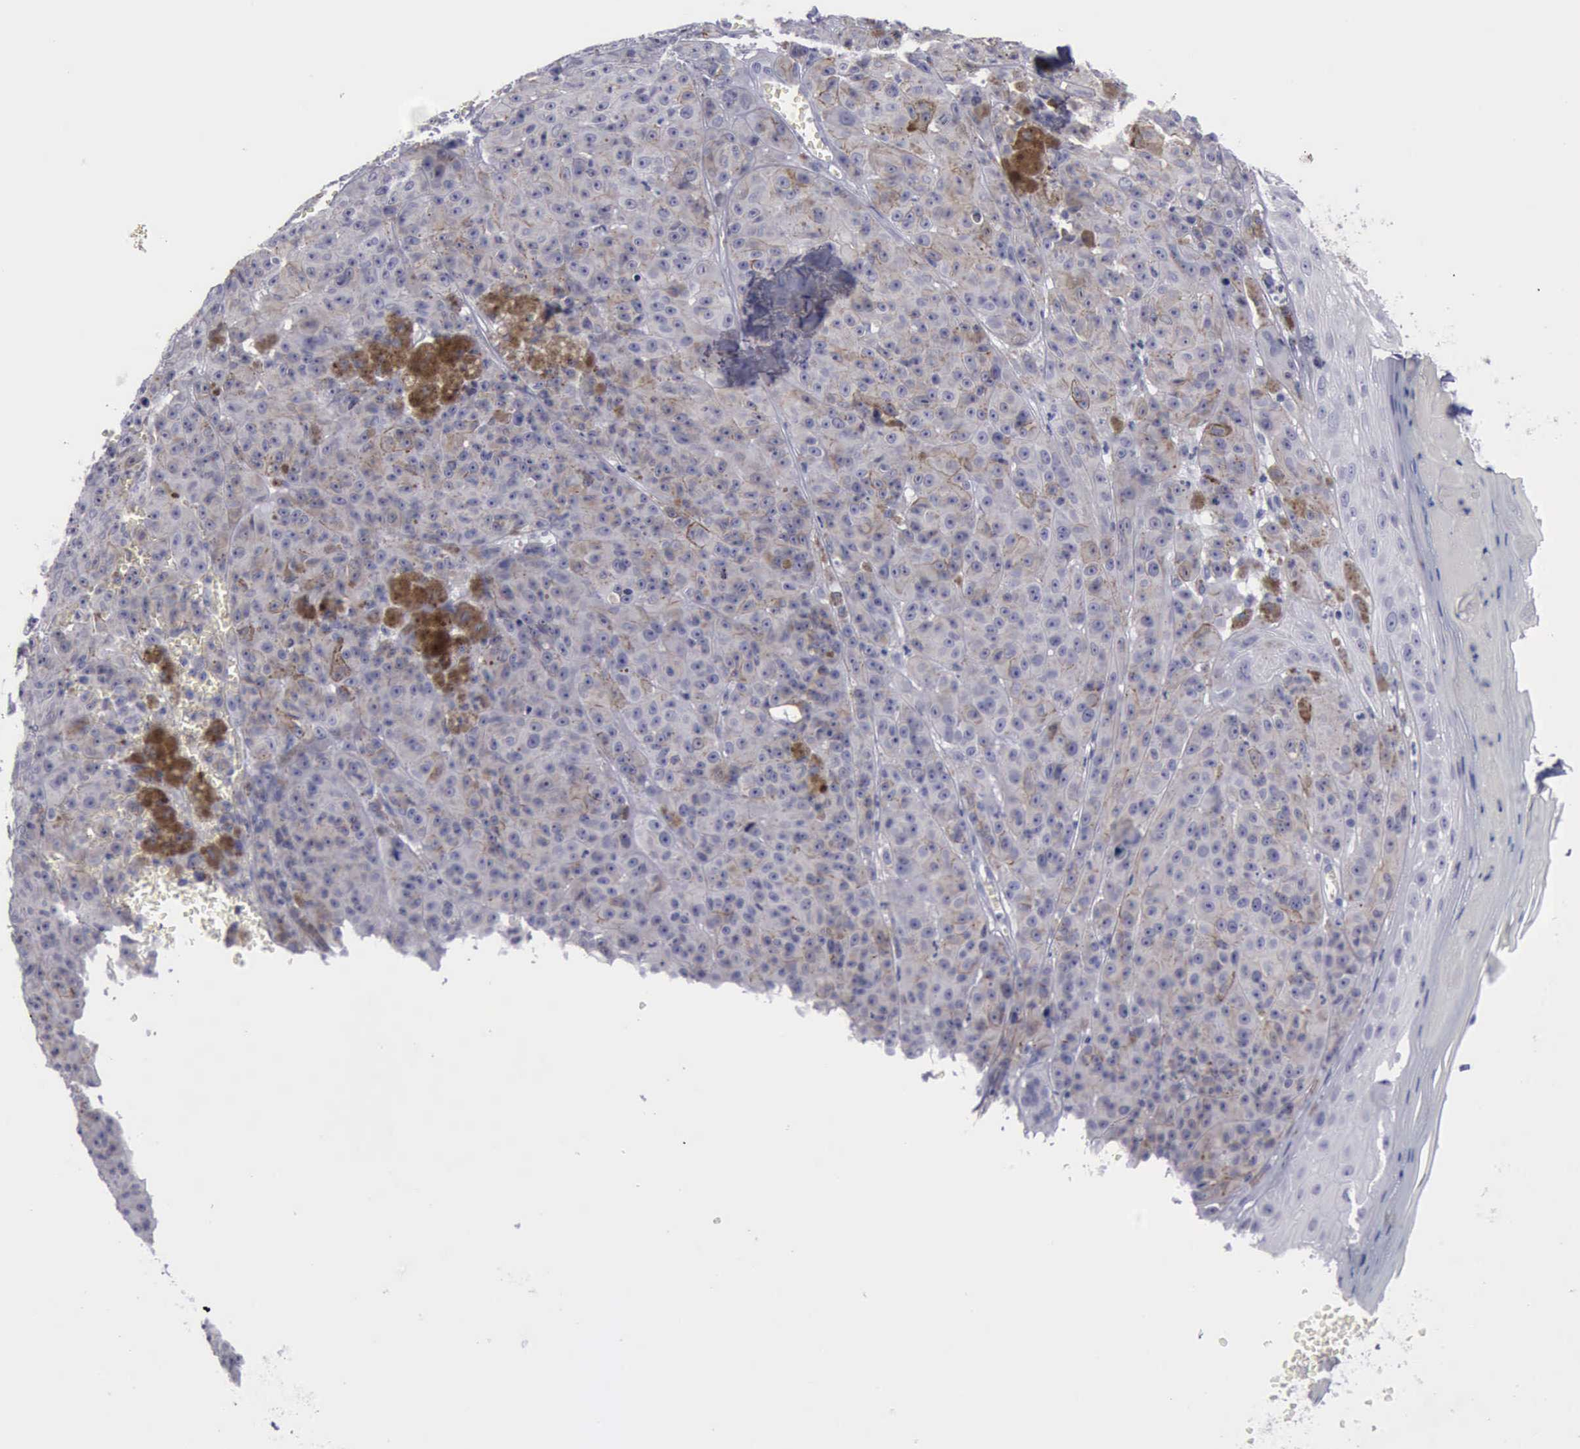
{"staining": {"intensity": "weak", "quantity": "<25%", "location": "cytoplasmic/membranous"}, "tissue": "melanoma", "cell_type": "Tumor cells", "image_type": "cancer", "snomed": [{"axis": "morphology", "description": "Malignant melanoma, NOS"}, {"axis": "topography", "description": "Skin"}], "caption": "Tumor cells are negative for brown protein staining in melanoma. Nuclei are stained in blue.", "gene": "CDH2", "patient": {"sex": "male", "age": 40}}